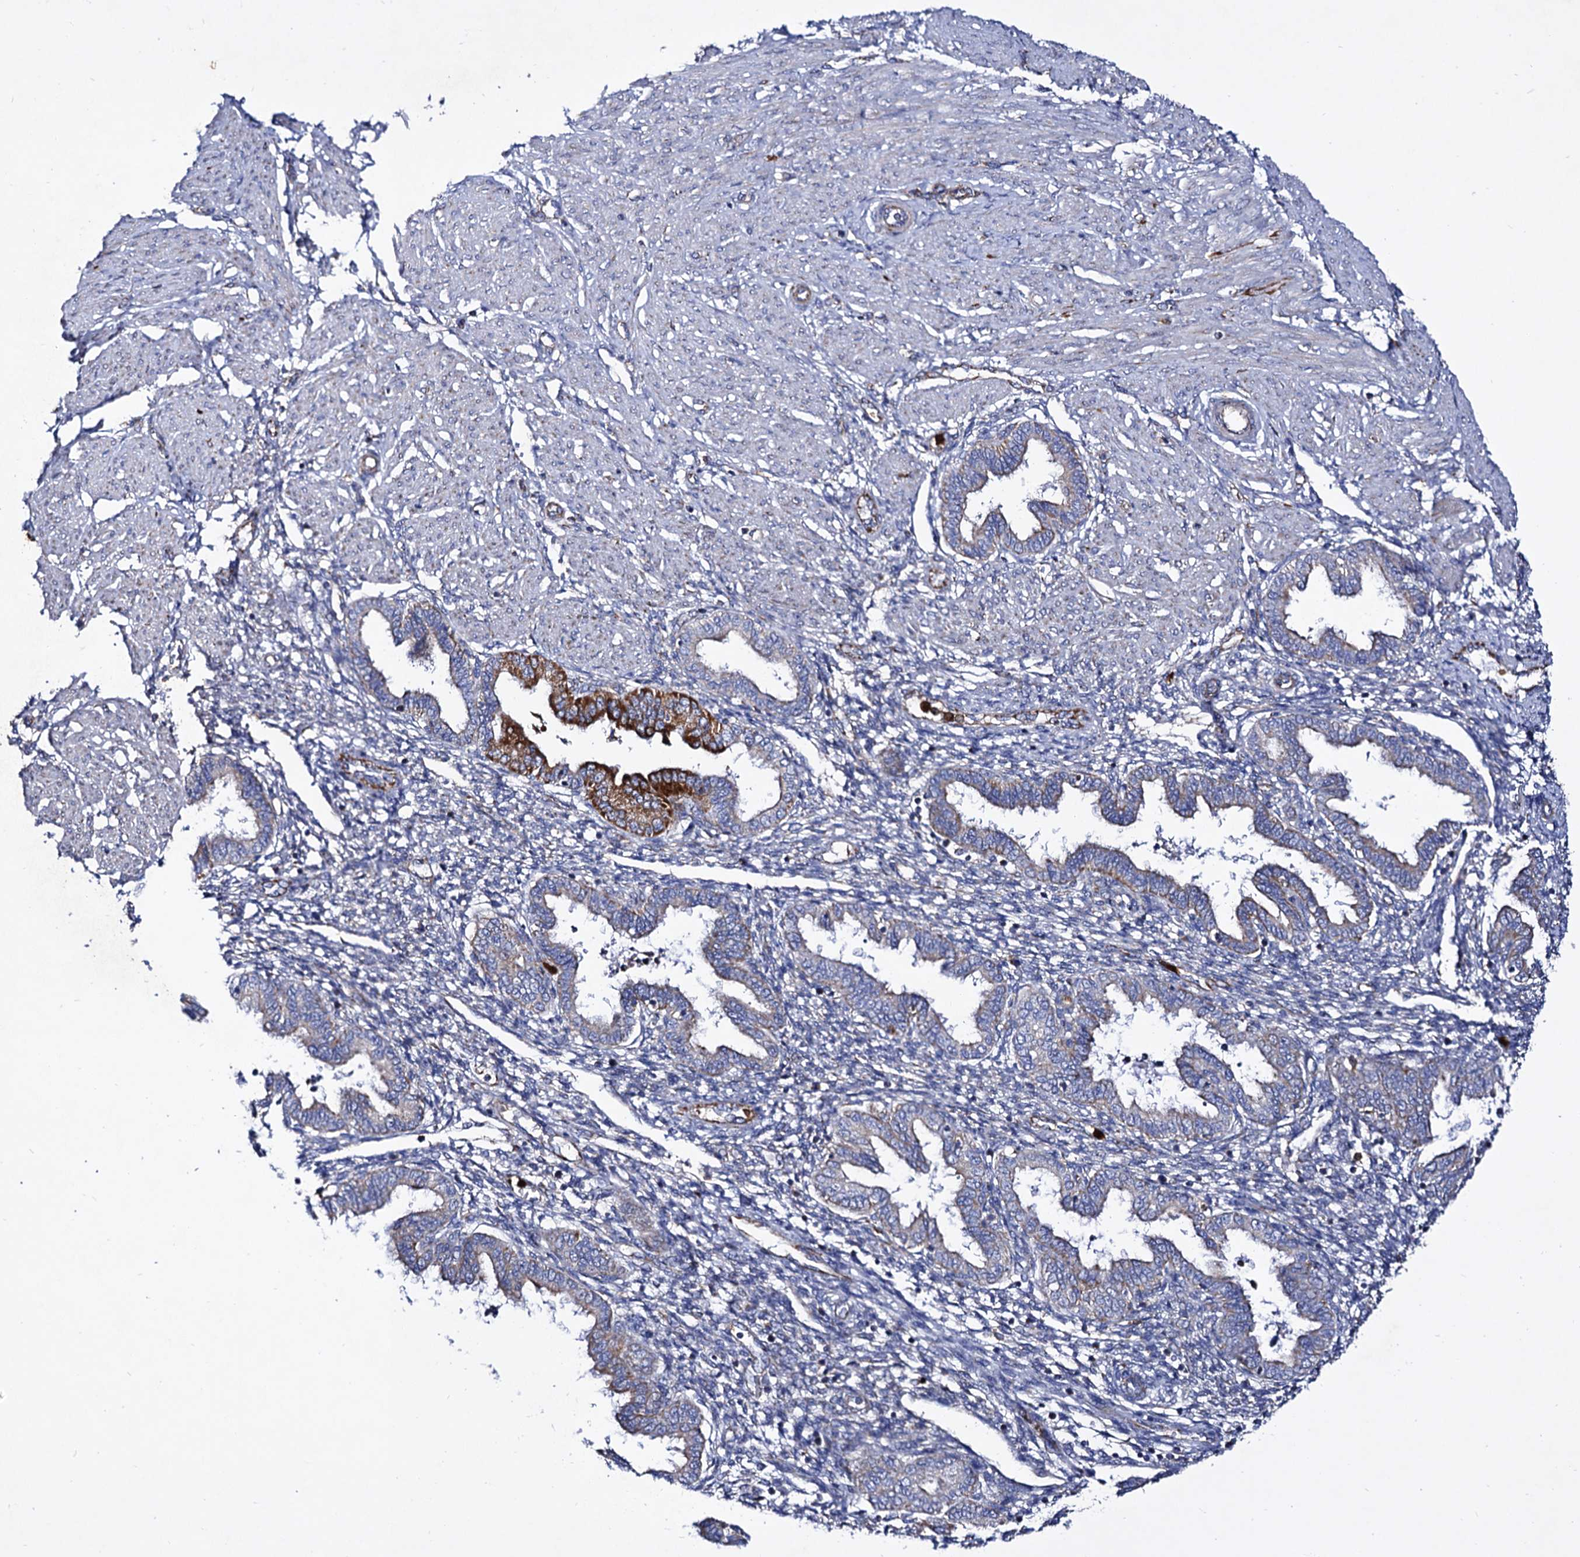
{"staining": {"intensity": "moderate", "quantity": "<25%", "location": "cytoplasmic/membranous"}, "tissue": "endometrium", "cell_type": "Cells in endometrial stroma", "image_type": "normal", "snomed": [{"axis": "morphology", "description": "Normal tissue, NOS"}, {"axis": "topography", "description": "Endometrium"}], "caption": "Protein staining demonstrates moderate cytoplasmic/membranous positivity in about <25% of cells in endometrial stroma in unremarkable endometrium.", "gene": "ACAD9", "patient": {"sex": "female", "age": 33}}